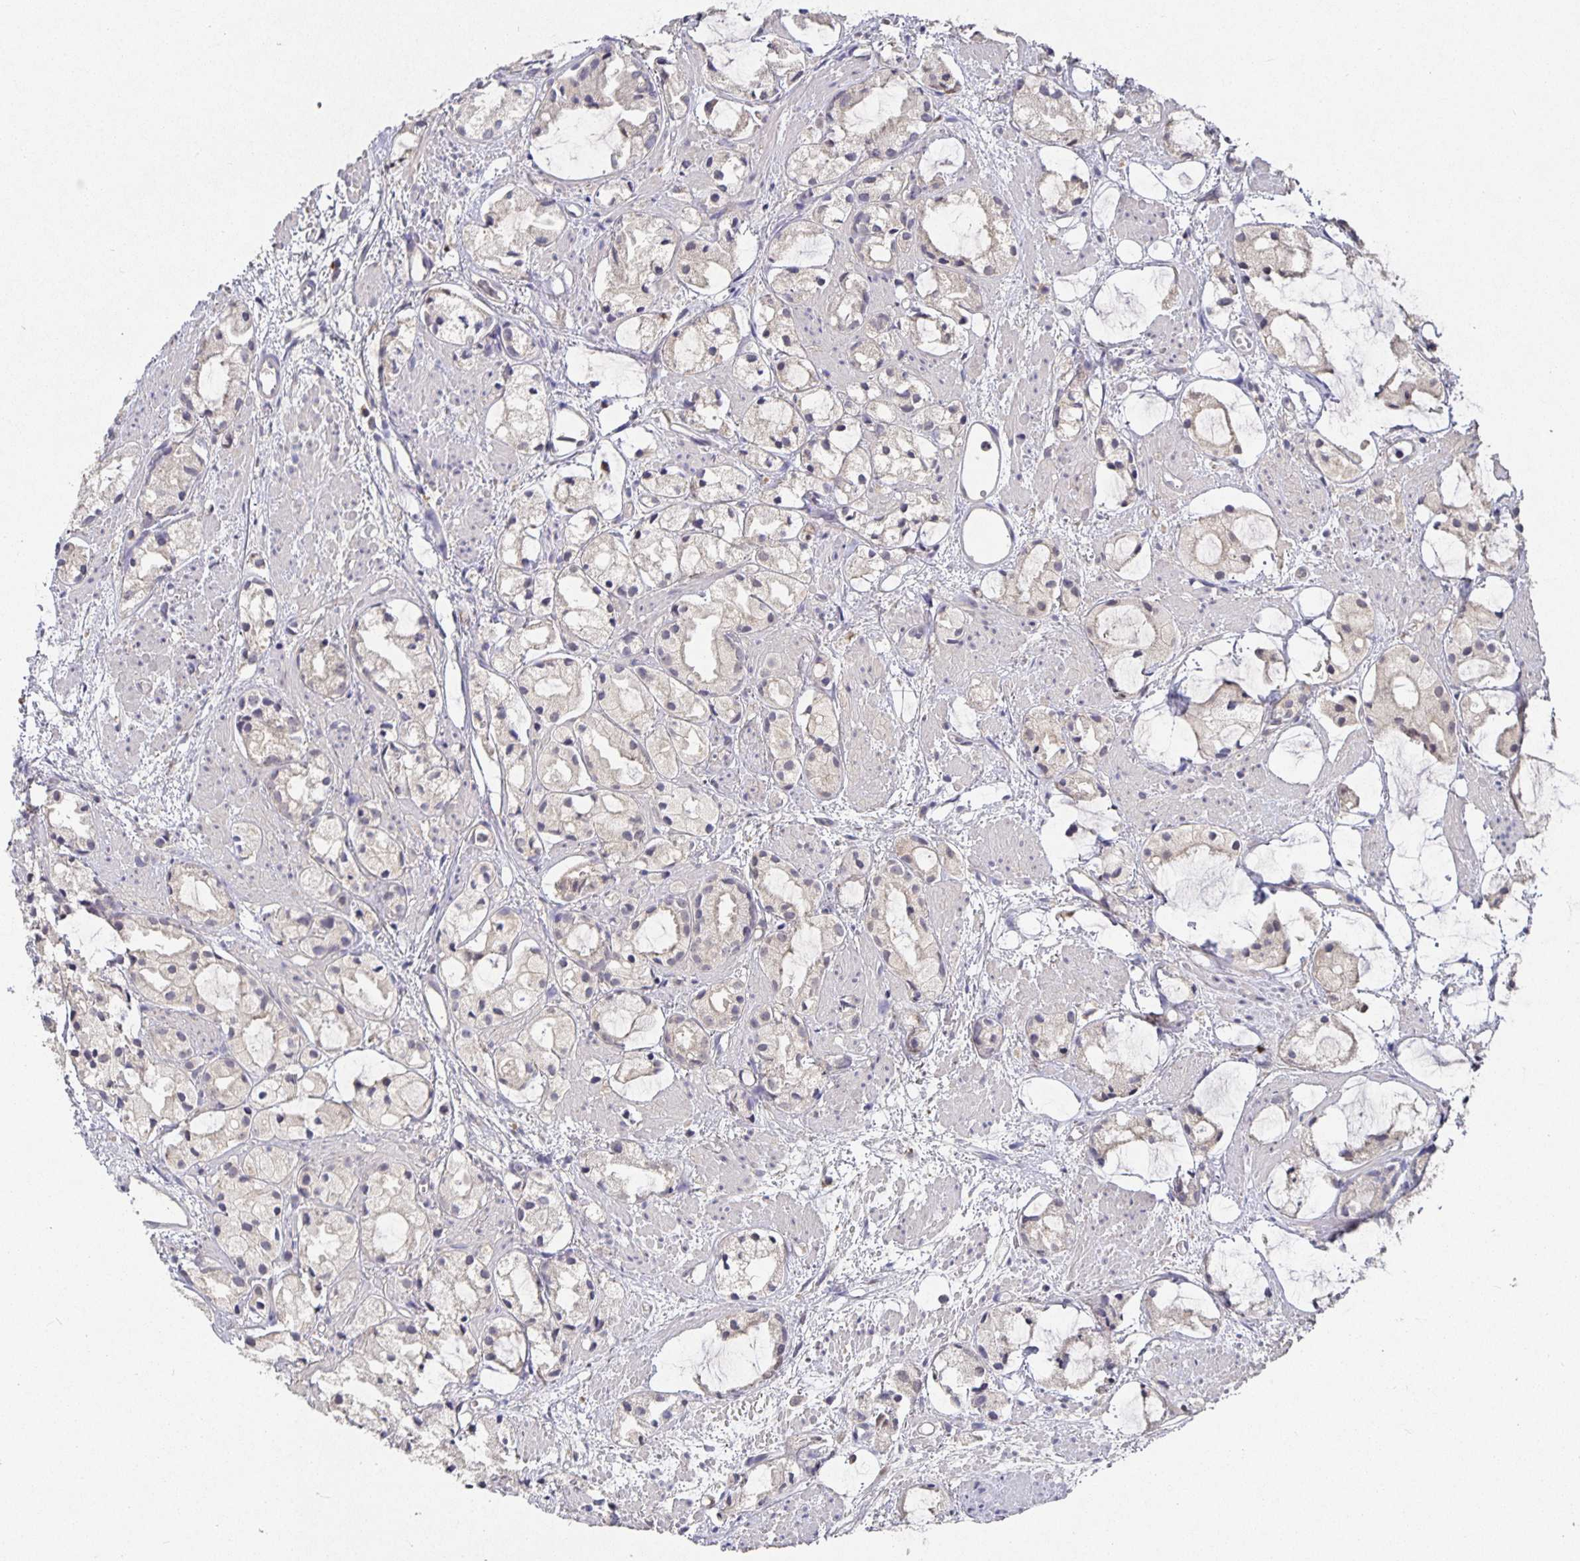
{"staining": {"intensity": "negative", "quantity": "none", "location": "none"}, "tissue": "prostate cancer", "cell_type": "Tumor cells", "image_type": "cancer", "snomed": [{"axis": "morphology", "description": "Adenocarcinoma, High grade"}, {"axis": "topography", "description": "Prostate"}], "caption": "Immunohistochemical staining of human prostate cancer exhibits no significant positivity in tumor cells. (Brightfield microscopy of DAB immunohistochemistry at high magnification).", "gene": "HEPN1", "patient": {"sex": "male", "age": 85}}